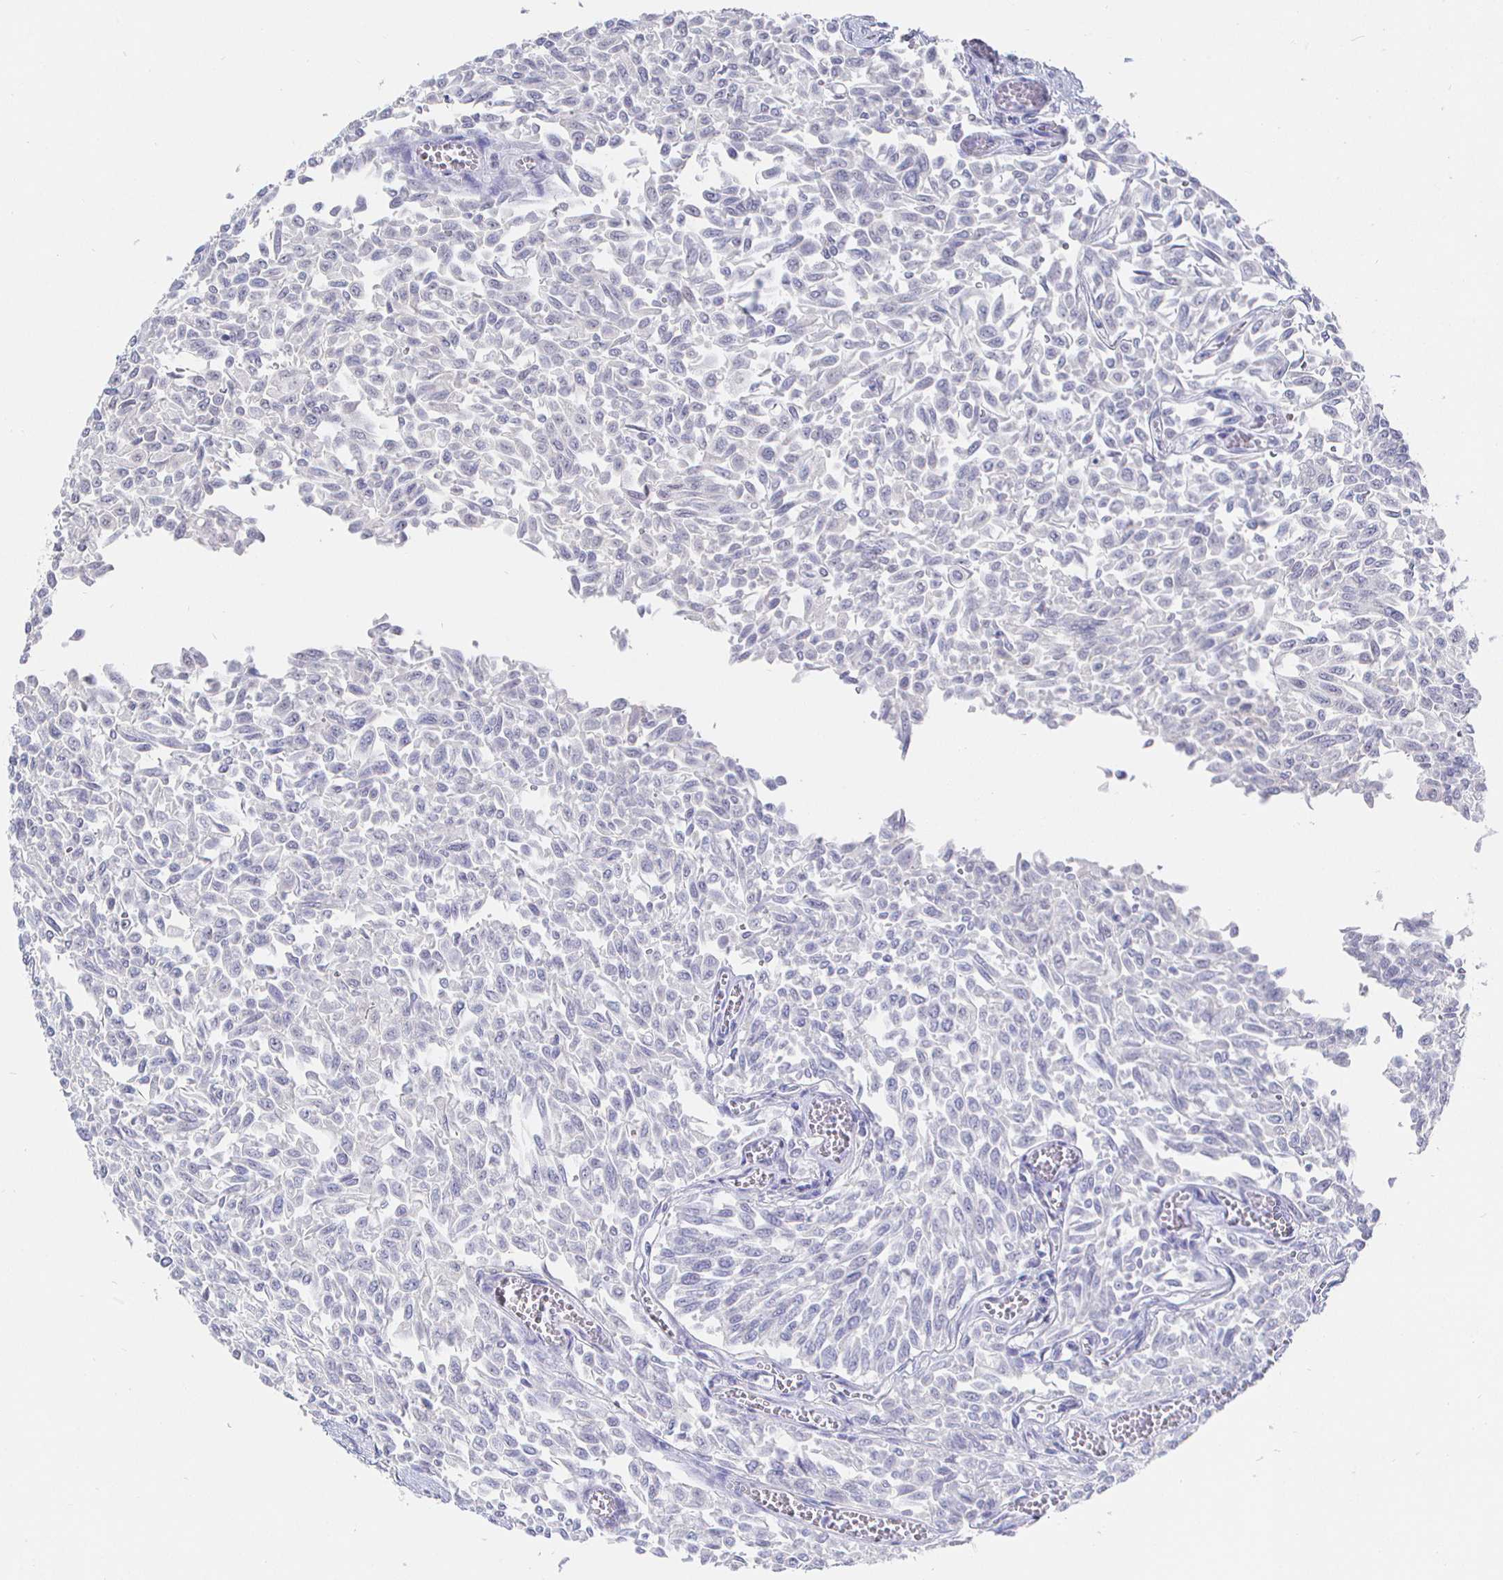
{"staining": {"intensity": "negative", "quantity": "none", "location": "none"}, "tissue": "urothelial cancer", "cell_type": "Tumor cells", "image_type": "cancer", "snomed": [{"axis": "morphology", "description": "Urothelial carcinoma, NOS"}, {"axis": "topography", "description": "Urinary bladder"}], "caption": "The IHC histopathology image has no significant staining in tumor cells of urothelial cancer tissue.", "gene": "LRRC23", "patient": {"sex": "male", "age": 59}}